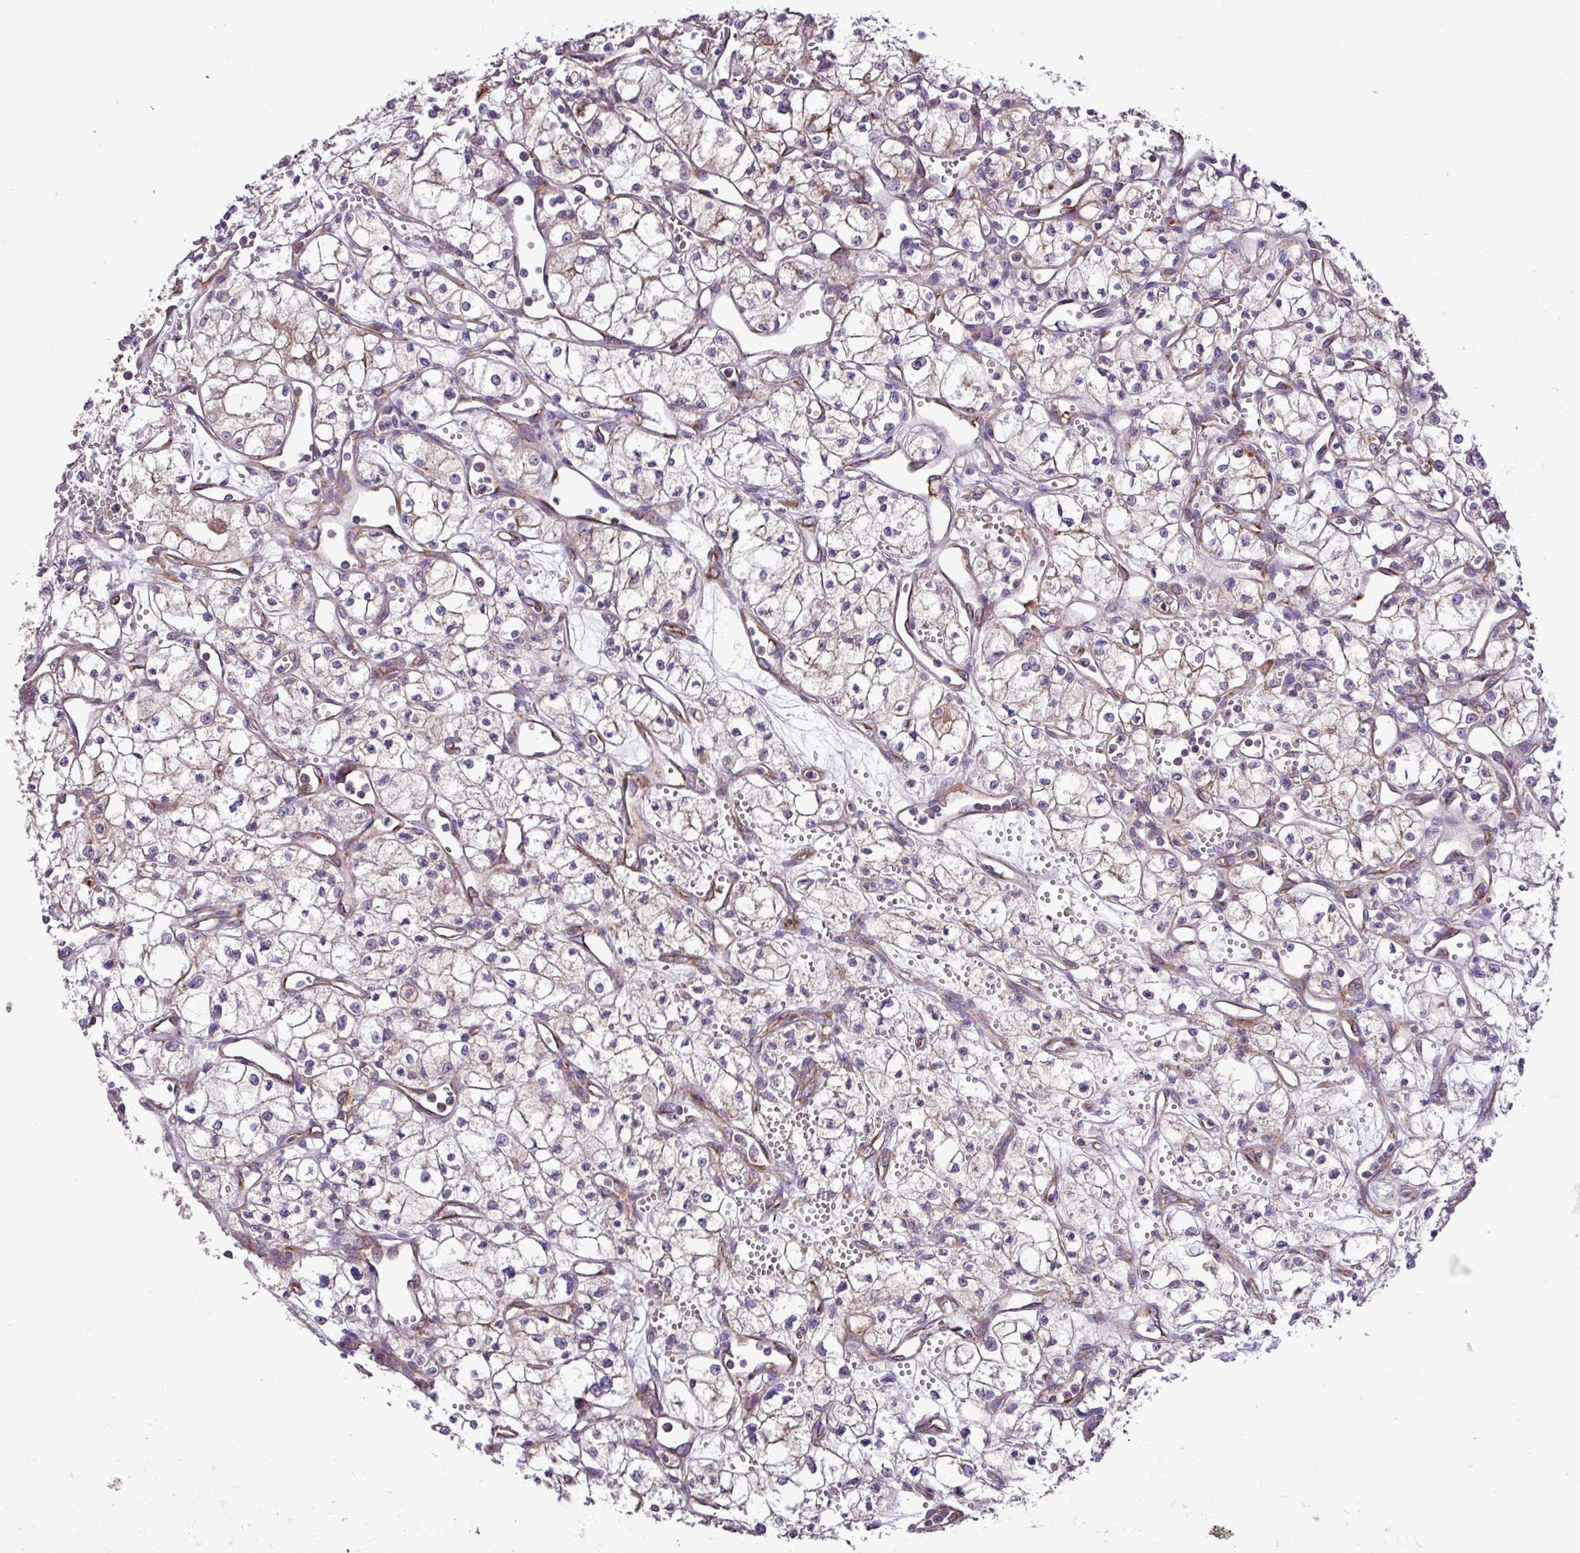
{"staining": {"intensity": "negative", "quantity": "none", "location": "none"}, "tissue": "renal cancer", "cell_type": "Tumor cells", "image_type": "cancer", "snomed": [{"axis": "morphology", "description": "Adenocarcinoma, NOS"}, {"axis": "topography", "description": "Kidney"}], "caption": "DAB immunohistochemical staining of renal adenocarcinoma shows no significant positivity in tumor cells. (DAB IHC, high magnification).", "gene": "RPL13", "patient": {"sex": "male", "age": 59}}